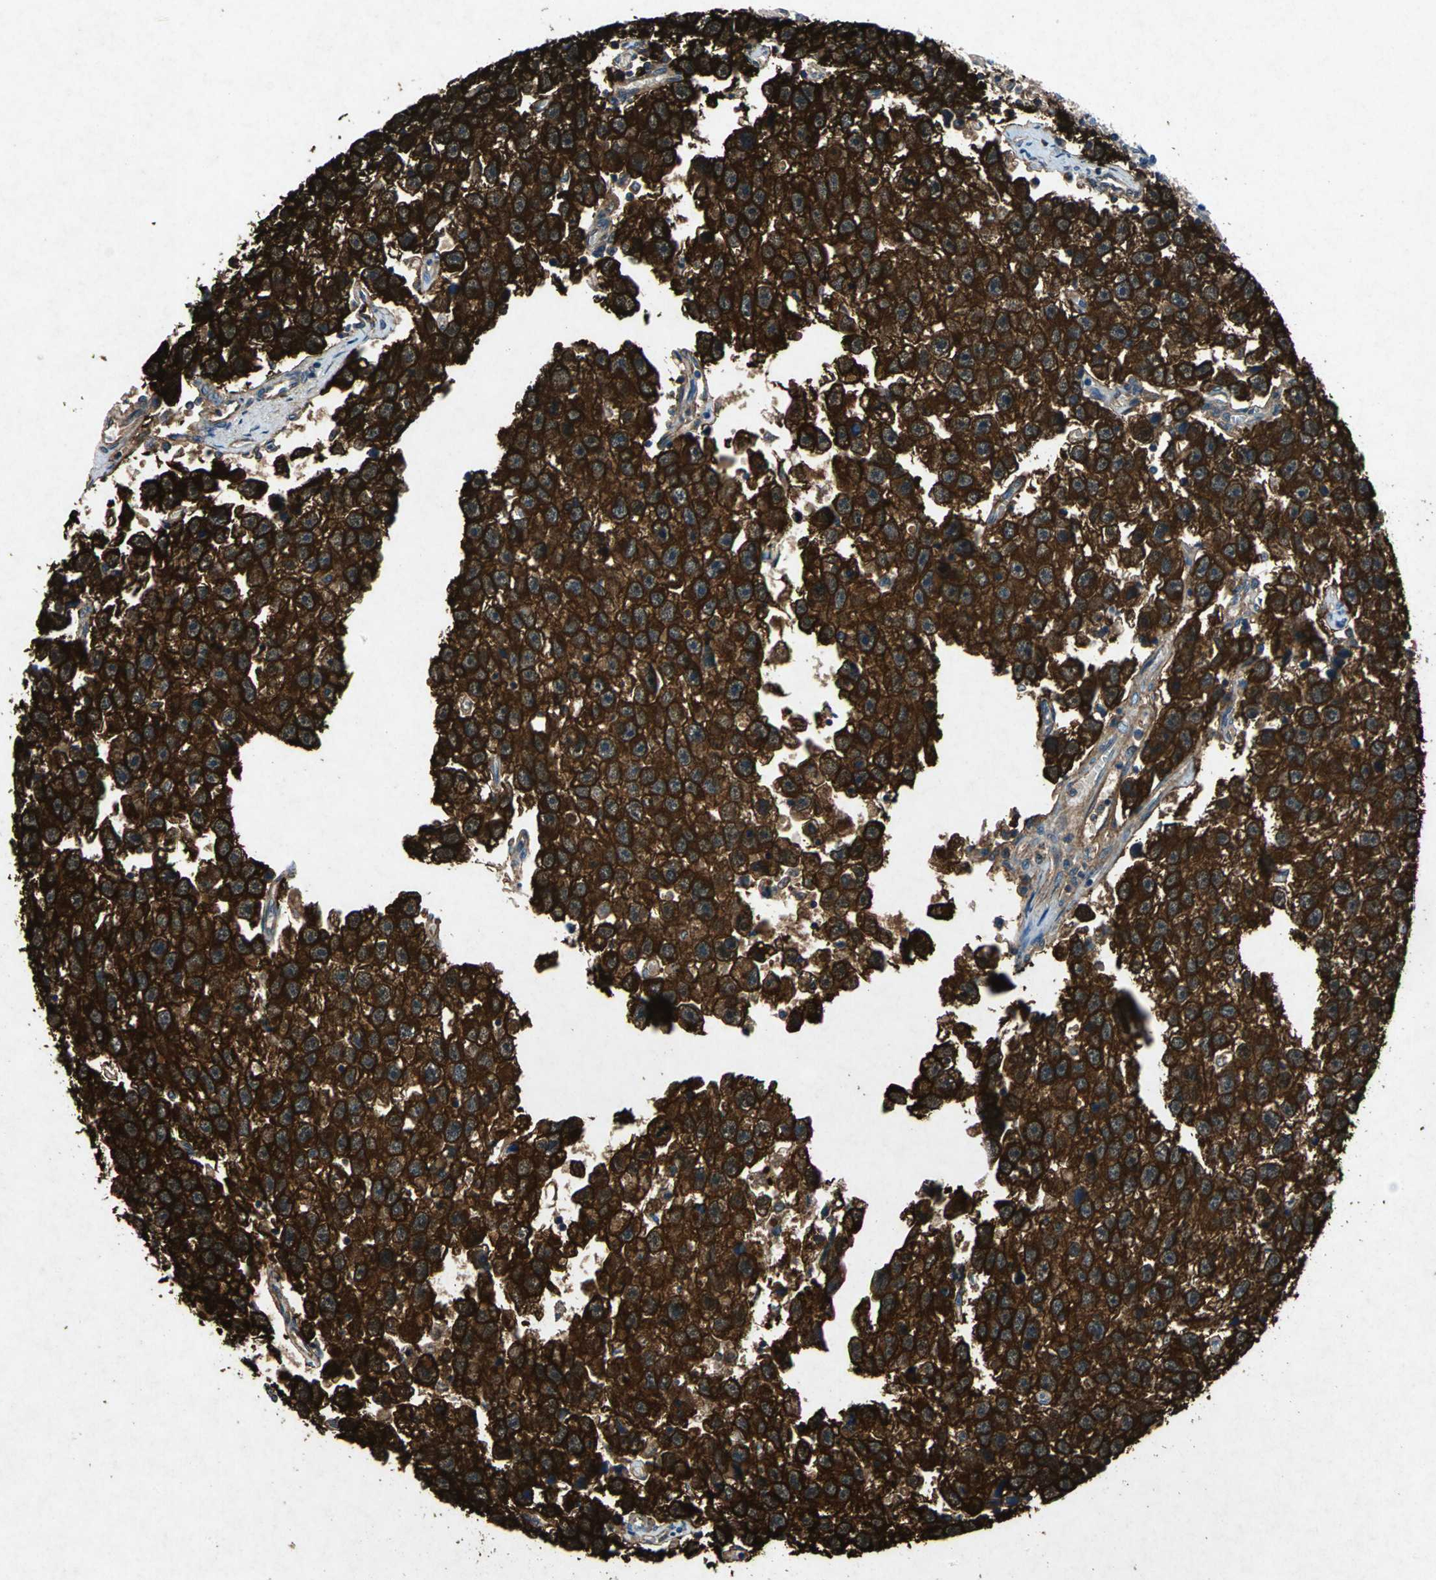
{"staining": {"intensity": "strong", "quantity": ">75%", "location": "cytoplasmic/membranous"}, "tissue": "testis cancer", "cell_type": "Tumor cells", "image_type": "cancer", "snomed": [{"axis": "morphology", "description": "Seminoma, NOS"}, {"axis": "topography", "description": "Testis"}], "caption": "This image reveals immunohistochemistry staining of human testis seminoma, with high strong cytoplasmic/membranous staining in approximately >75% of tumor cells.", "gene": "HSP90AB1", "patient": {"sex": "male", "age": 33}}